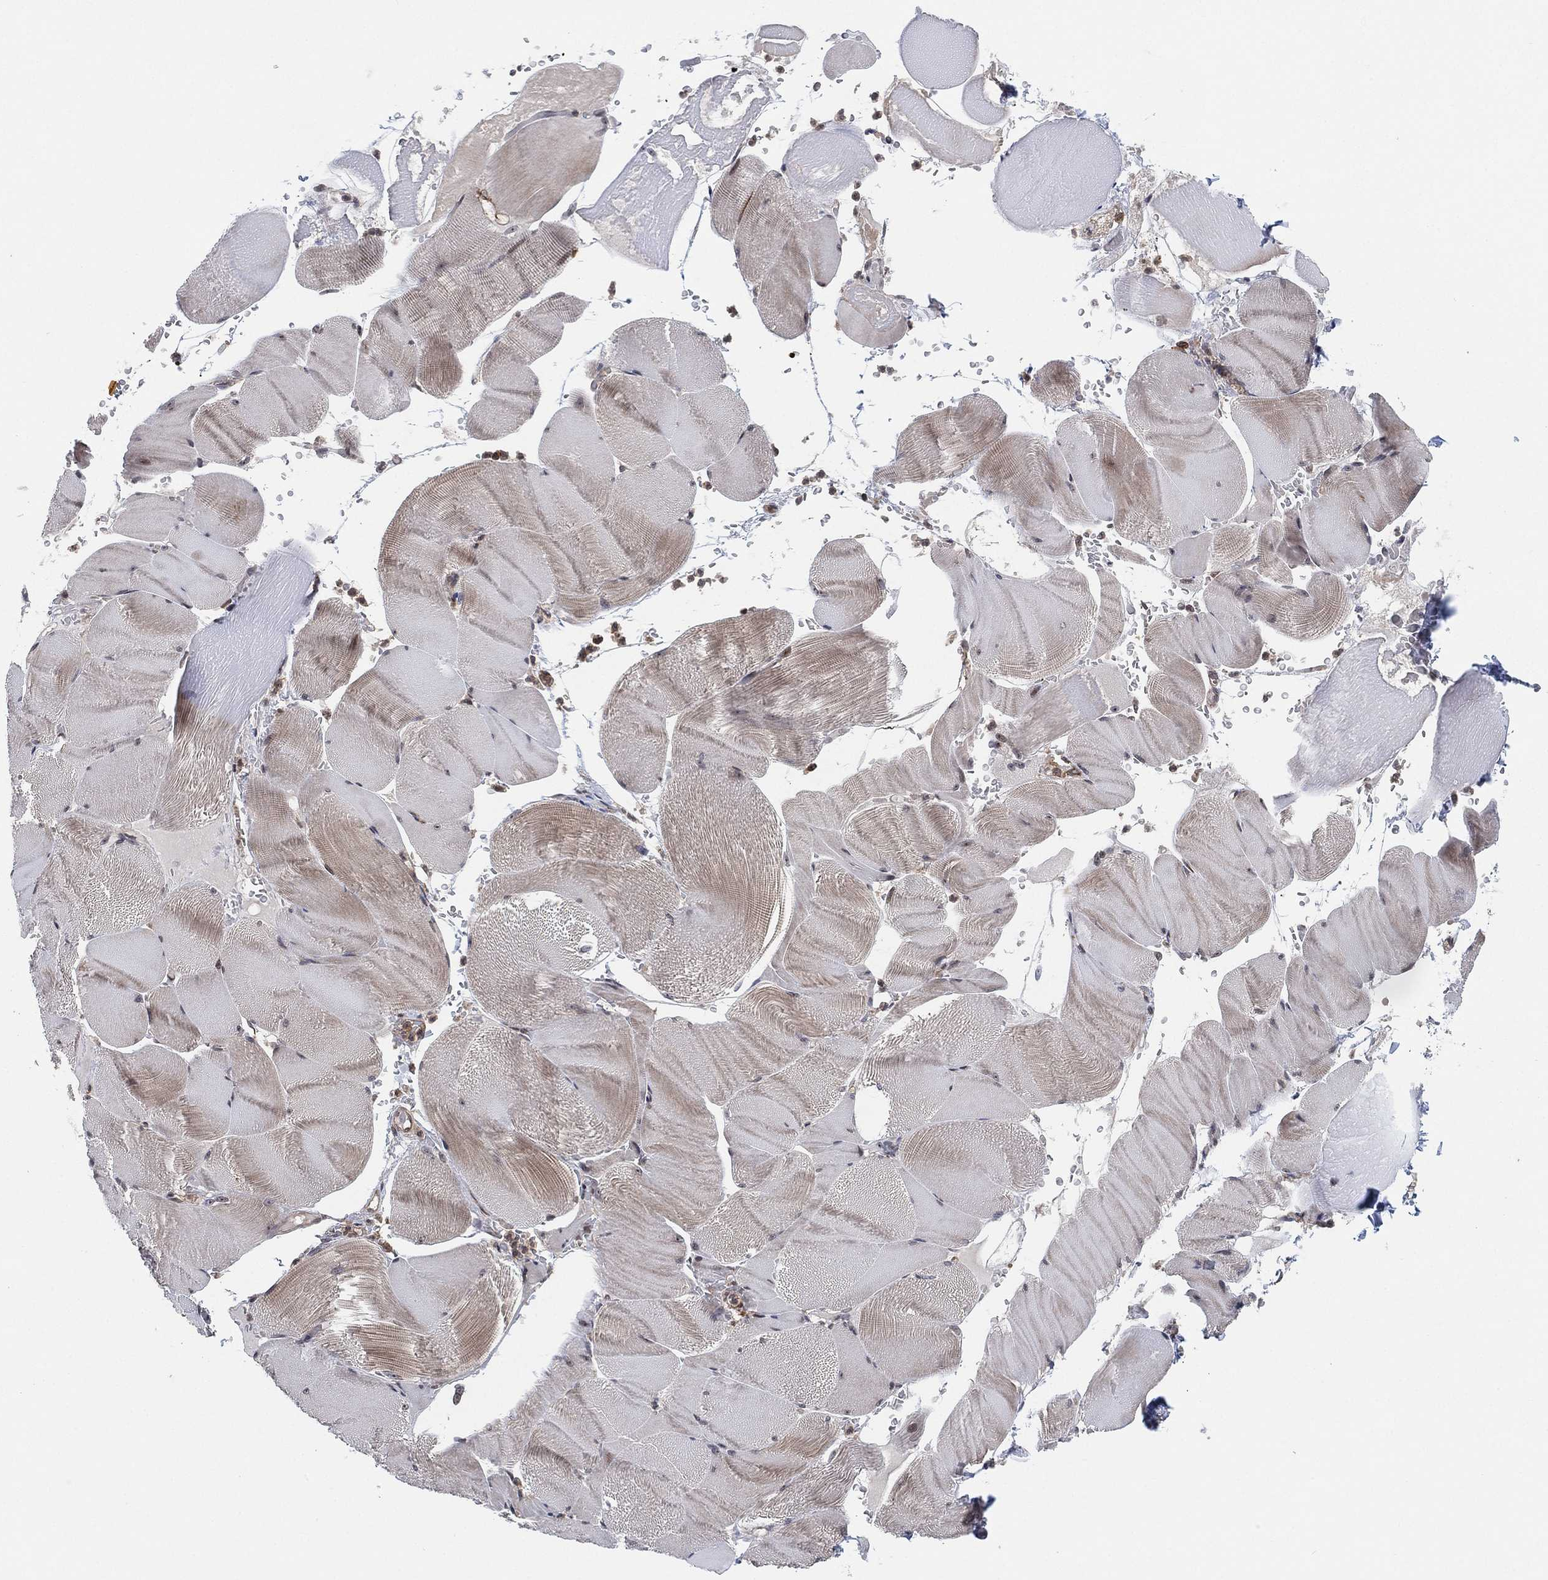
{"staining": {"intensity": "weak", "quantity": "<25%", "location": "cytoplasmic/membranous"}, "tissue": "skeletal muscle", "cell_type": "Myocytes", "image_type": "normal", "snomed": [{"axis": "morphology", "description": "Normal tissue, NOS"}, {"axis": "topography", "description": "Skeletal muscle"}], "caption": "Protein analysis of benign skeletal muscle demonstrates no significant positivity in myocytes.", "gene": "TMCO1", "patient": {"sex": "male", "age": 56}}